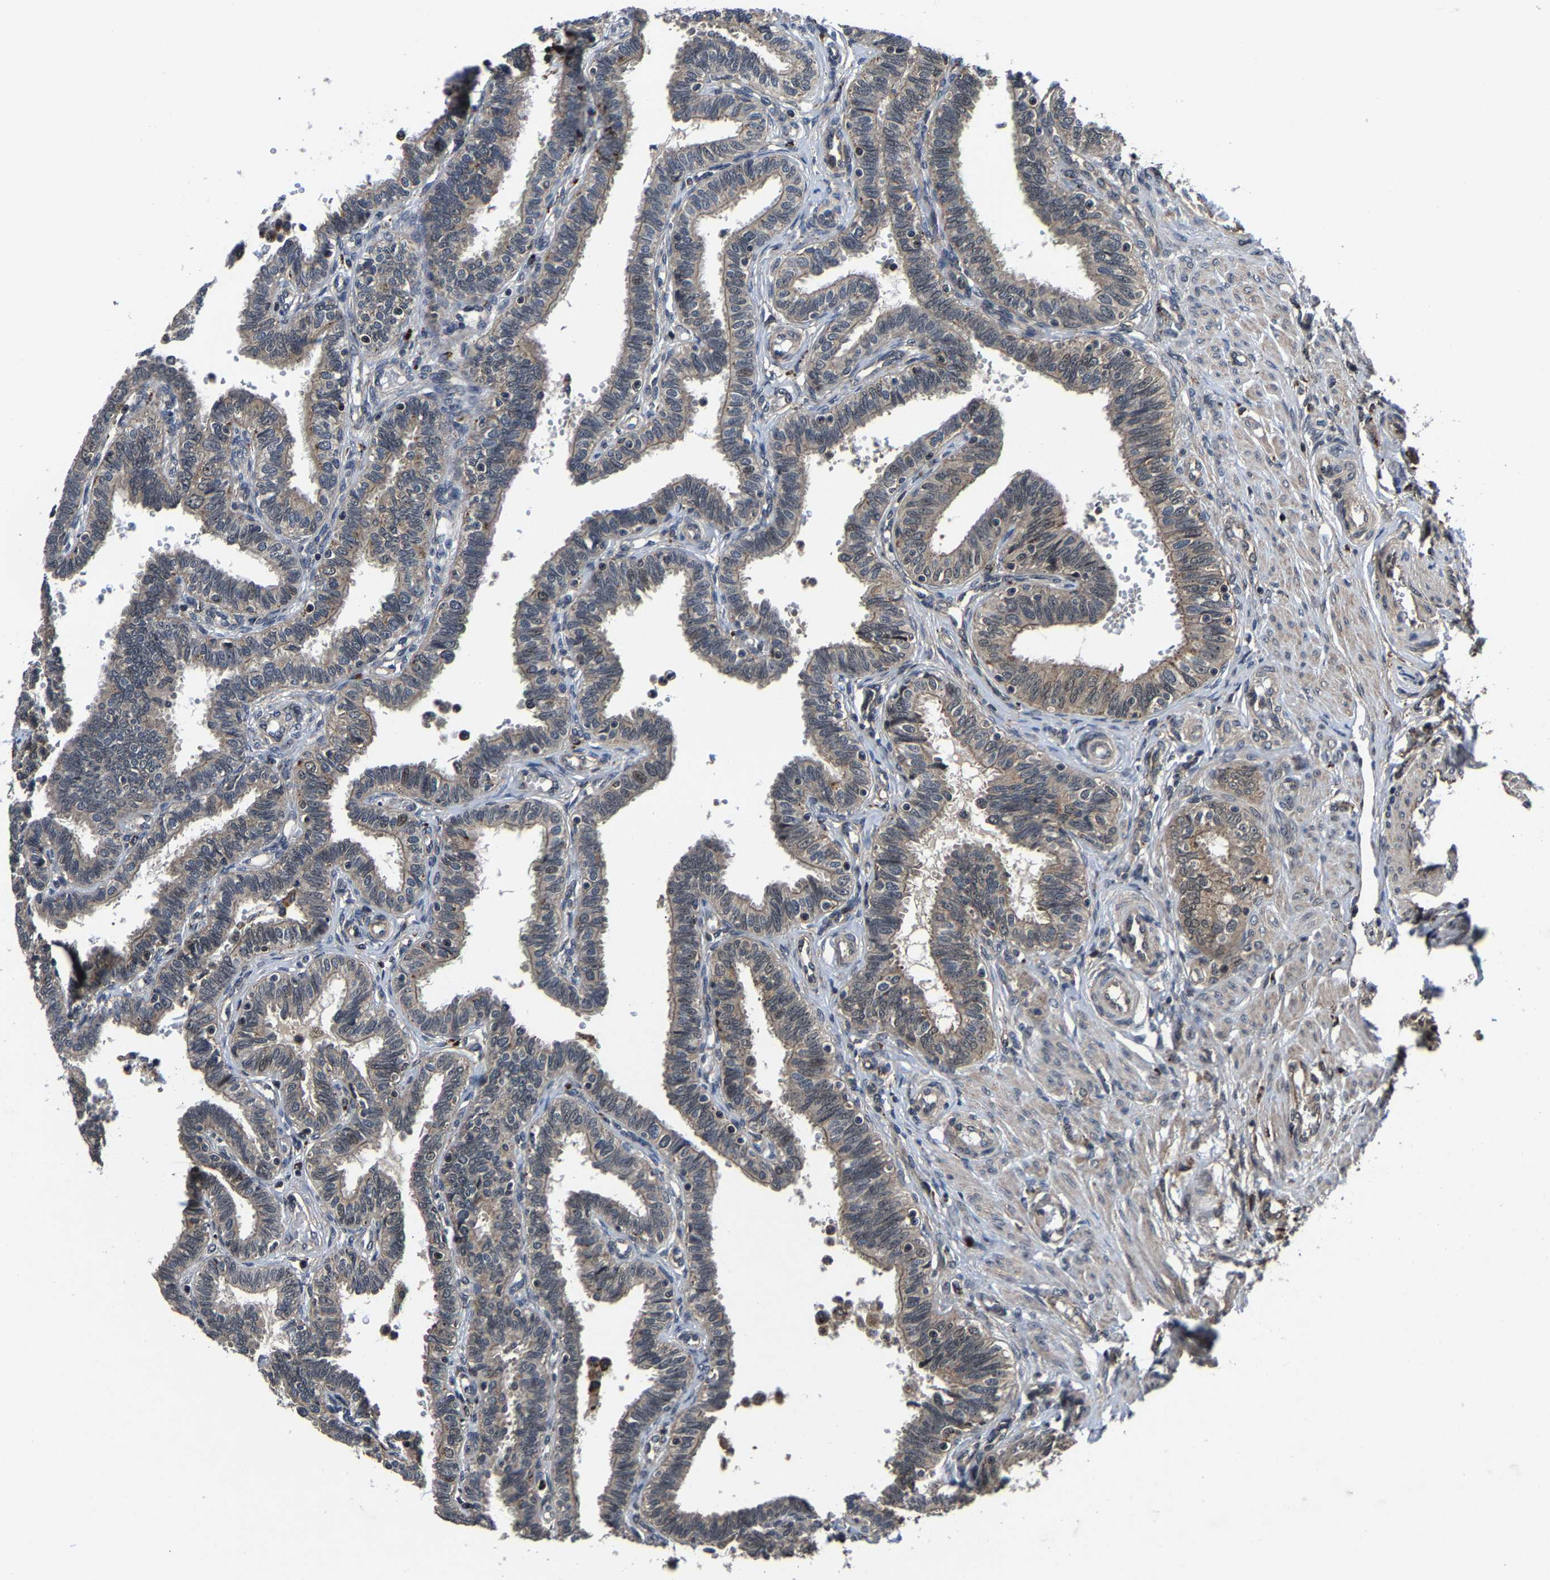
{"staining": {"intensity": "weak", "quantity": ">75%", "location": "cytoplasmic/membranous,nuclear"}, "tissue": "fallopian tube", "cell_type": "Glandular cells", "image_type": "normal", "snomed": [{"axis": "morphology", "description": "Normal tissue, NOS"}, {"axis": "topography", "description": "Fallopian tube"}, {"axis": "topography", "description": "Placenta"}], "caption": "Glandular cells exhibit low levels of weak cytoplasmic/membranous,nuclear positivity in approximately >75% of cells in unremarkable human fallopian tube. (DAB IHC, brown staining for protein, blue staining for nuclei).", "gene": "ZCCHC7", "patient": {"sex": "female", "age": 34}}